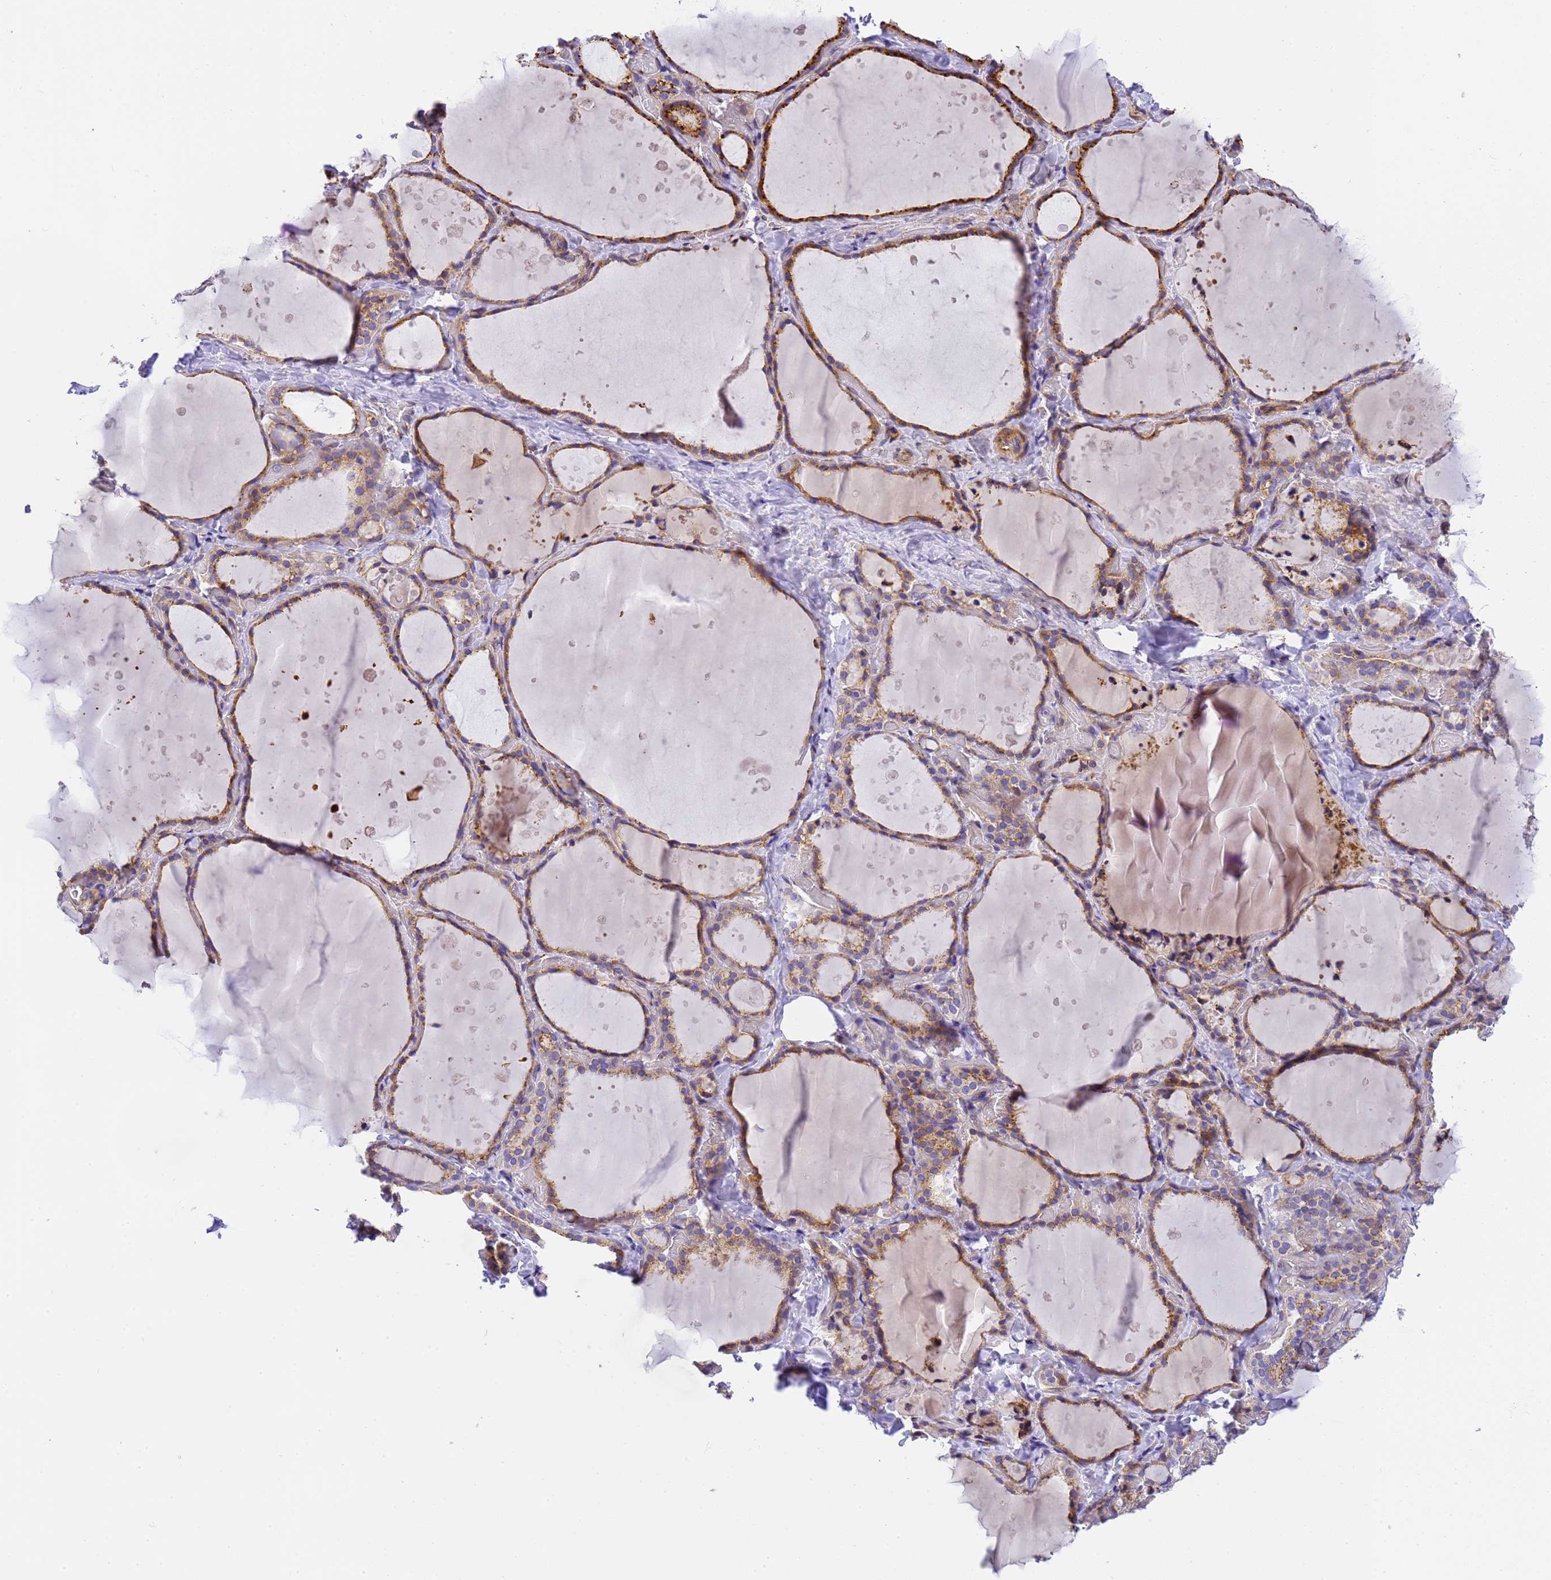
{"staining": {"intensity": "moderate", "quantity": ">75%", "location": "cytoplasmic/membranous"}, "tissue": "thyroid gland", "cell_type": "Glandular cells", "image_type": "normal", "snomed": [{"axis": "morphology", "description": "Normal tissue, NOS"}, {"axis": "topography", "description": "Thyroid gland"}], "caption": "Immunohistochemical staining of benign human thyroid gland demonstrates moderate cytoplasmic/membranous protein staining in about >75% of glandular cells.", "gene": "RHBDD3", "patient": {"sex": "female", "age": 44}}